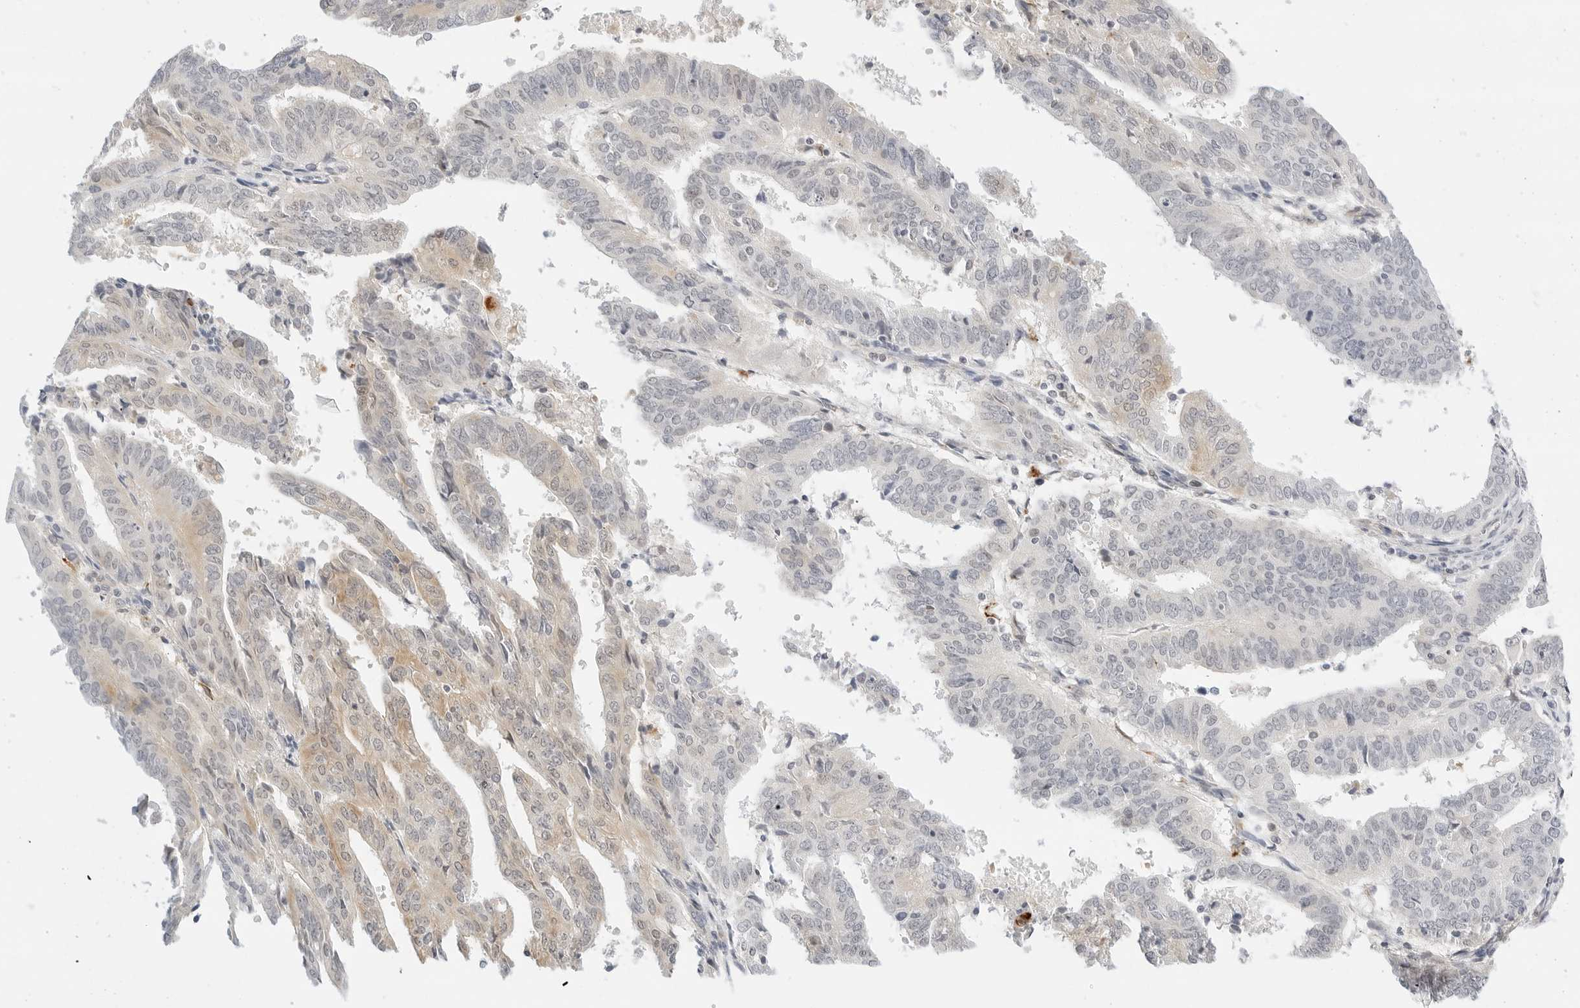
{"staining": {"intensity": "weak", "quantity": "25%-75%", "location": "cytoplasmic/membranous"}, "tissue": "endometrial cancer", "cell_type": "Tumor cells", "image_type": "cancer", "snomed": [{"axis": "morphology", "description": "Adenocarcinoma, NOS"}, {"axis": "topography", "description": "Uterus"}], "caption": "This photomicrograph exhibits adenocarcinoma (endometrial) stained with immunohistochemistry (IHC) to label a protein in brown. The cytoplasmic/membranous of tumor cells show weak positivity for the protein. Nuclei are counter-stained blue.", "gene": "TEKT2", "patient": {"sex": "female", "age": 77}}